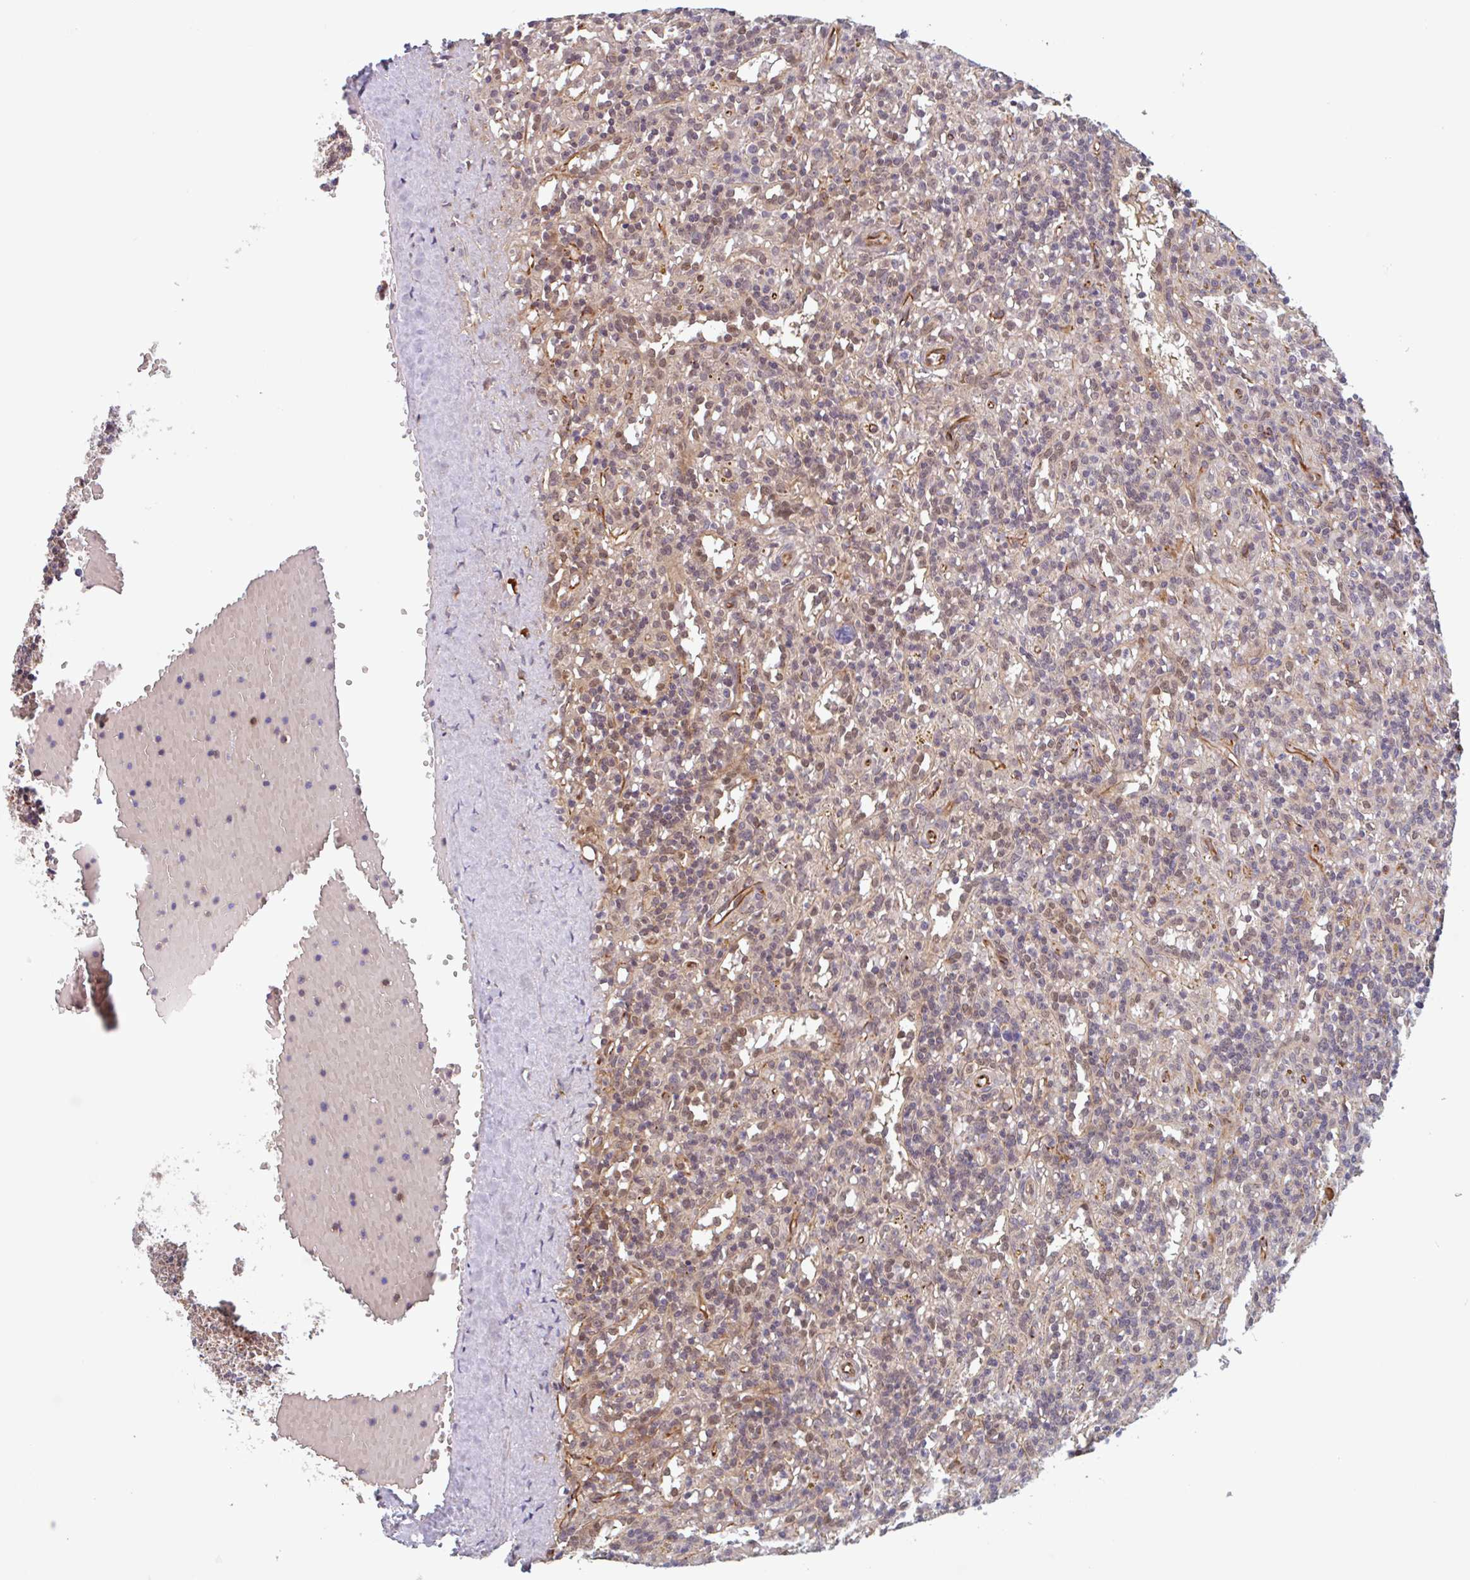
{"staining": {"intensity": "weak", "quantity": "<25%", "location": "nuclear"}, "tissue": "lymphoma", "cell_type": "Tumor cells", "image_type": "cancer", "snomed": [{"axis": "morphology", "description": "Malignant lymphoma, non-Hodgkin's type, Low grade"}, {"axis": "topography", "description": "Spleen"}], "caption": "This is a histopathology image of immunohistochemistry (IHC) staining of malignant lymphoma, non-Hodgkin's type (low-grade), which shows no staining in tumor cells.", "gene": "NUB1", "patient": {"sex": "male", "age": 67}}